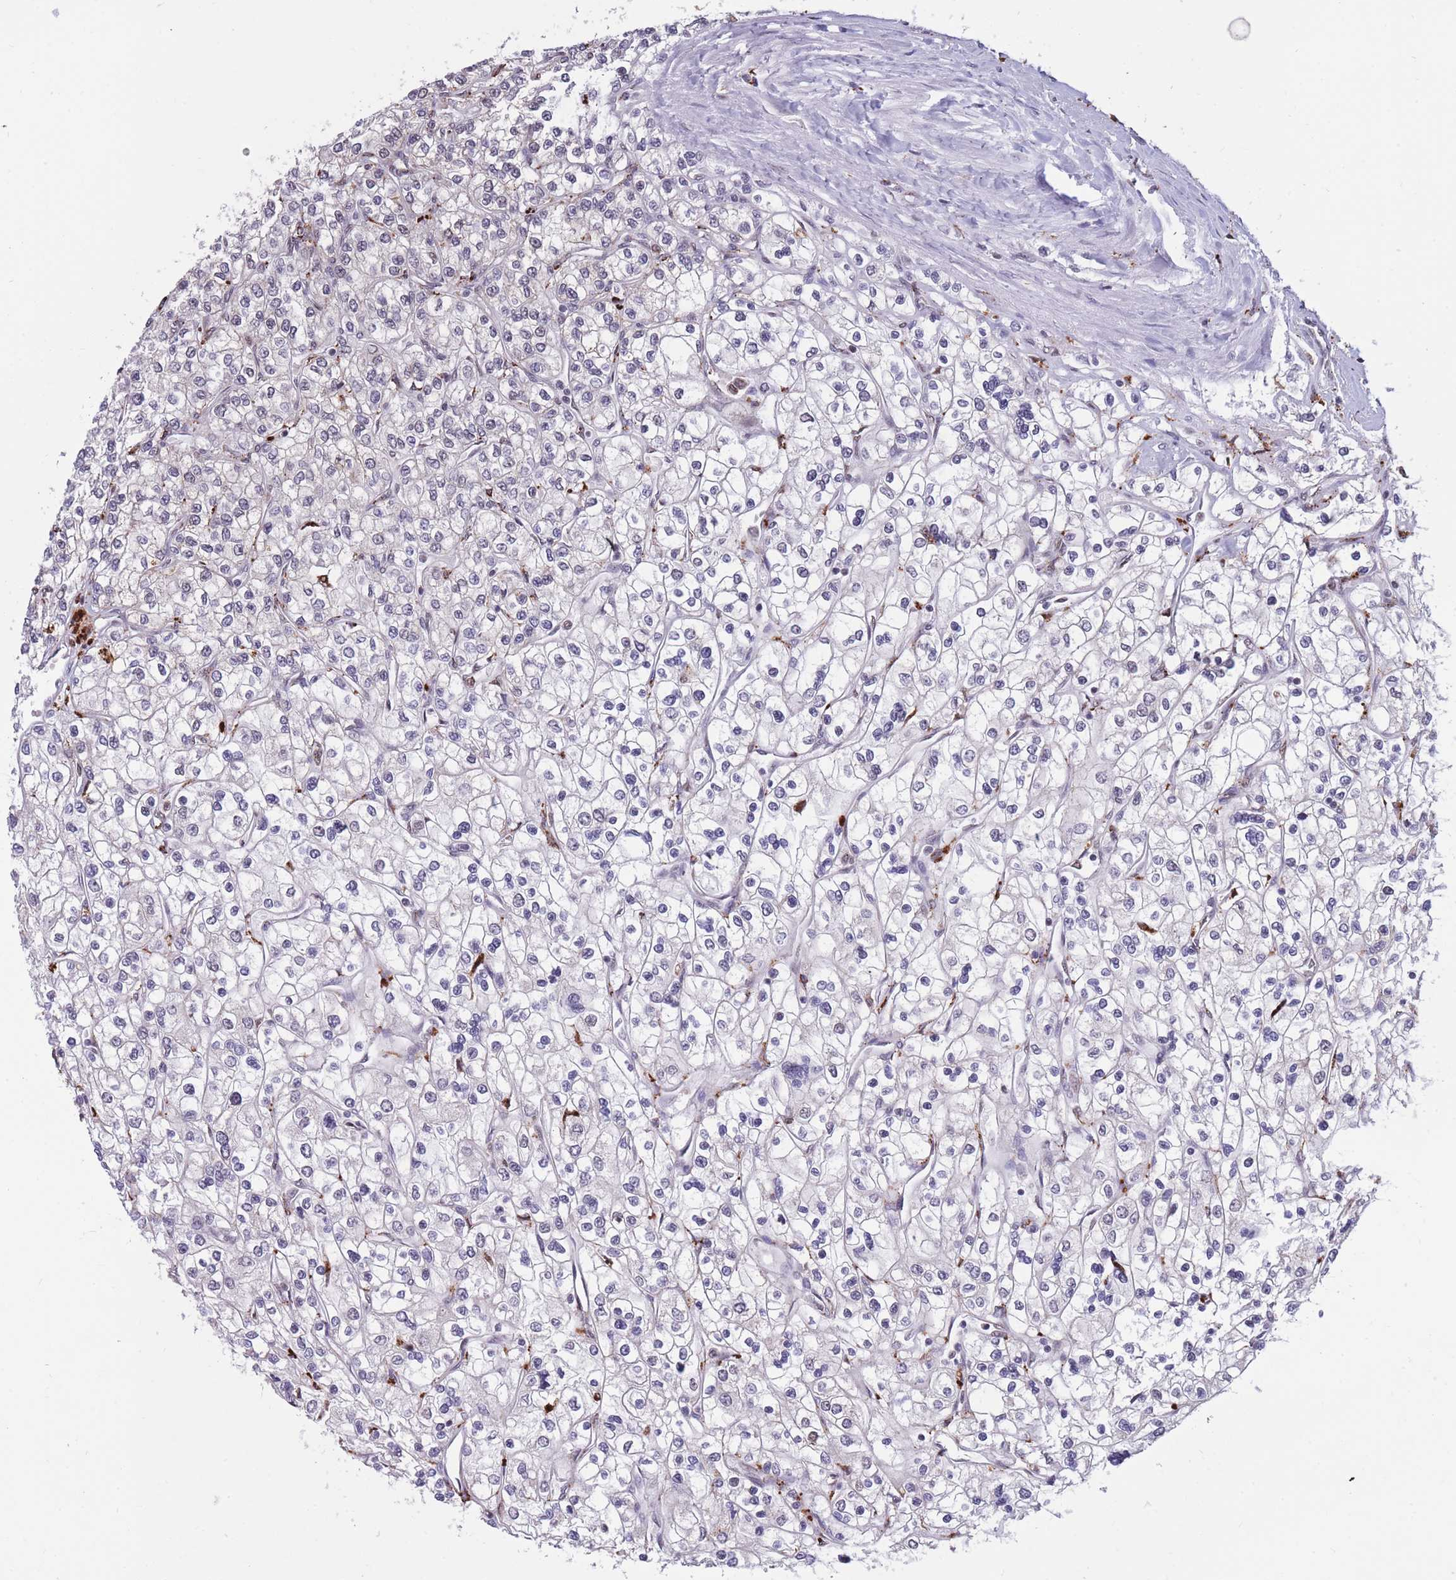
{"staining": {"intensity": "weak", "quantity": "25%-75%", "location": "nuclear"}, "tissue": "renal cancer", "cell_type": "Tumor cells", "image_type": "cancer", "snomed": [{"axis": "morphology", "description": "Adenocarcinoma, NOS"}, {"axis": "topography", "description": "Kidney"}], "caption": "Adenocarcinoma (renal) stained with DAB immunohistochemistry (IHC) demonstrates low levels of weak nuclear positivity in about 25%-75% of tumor cells.", "gene": "PRPF19", "patient": {"sex": "male", "age": 80}}